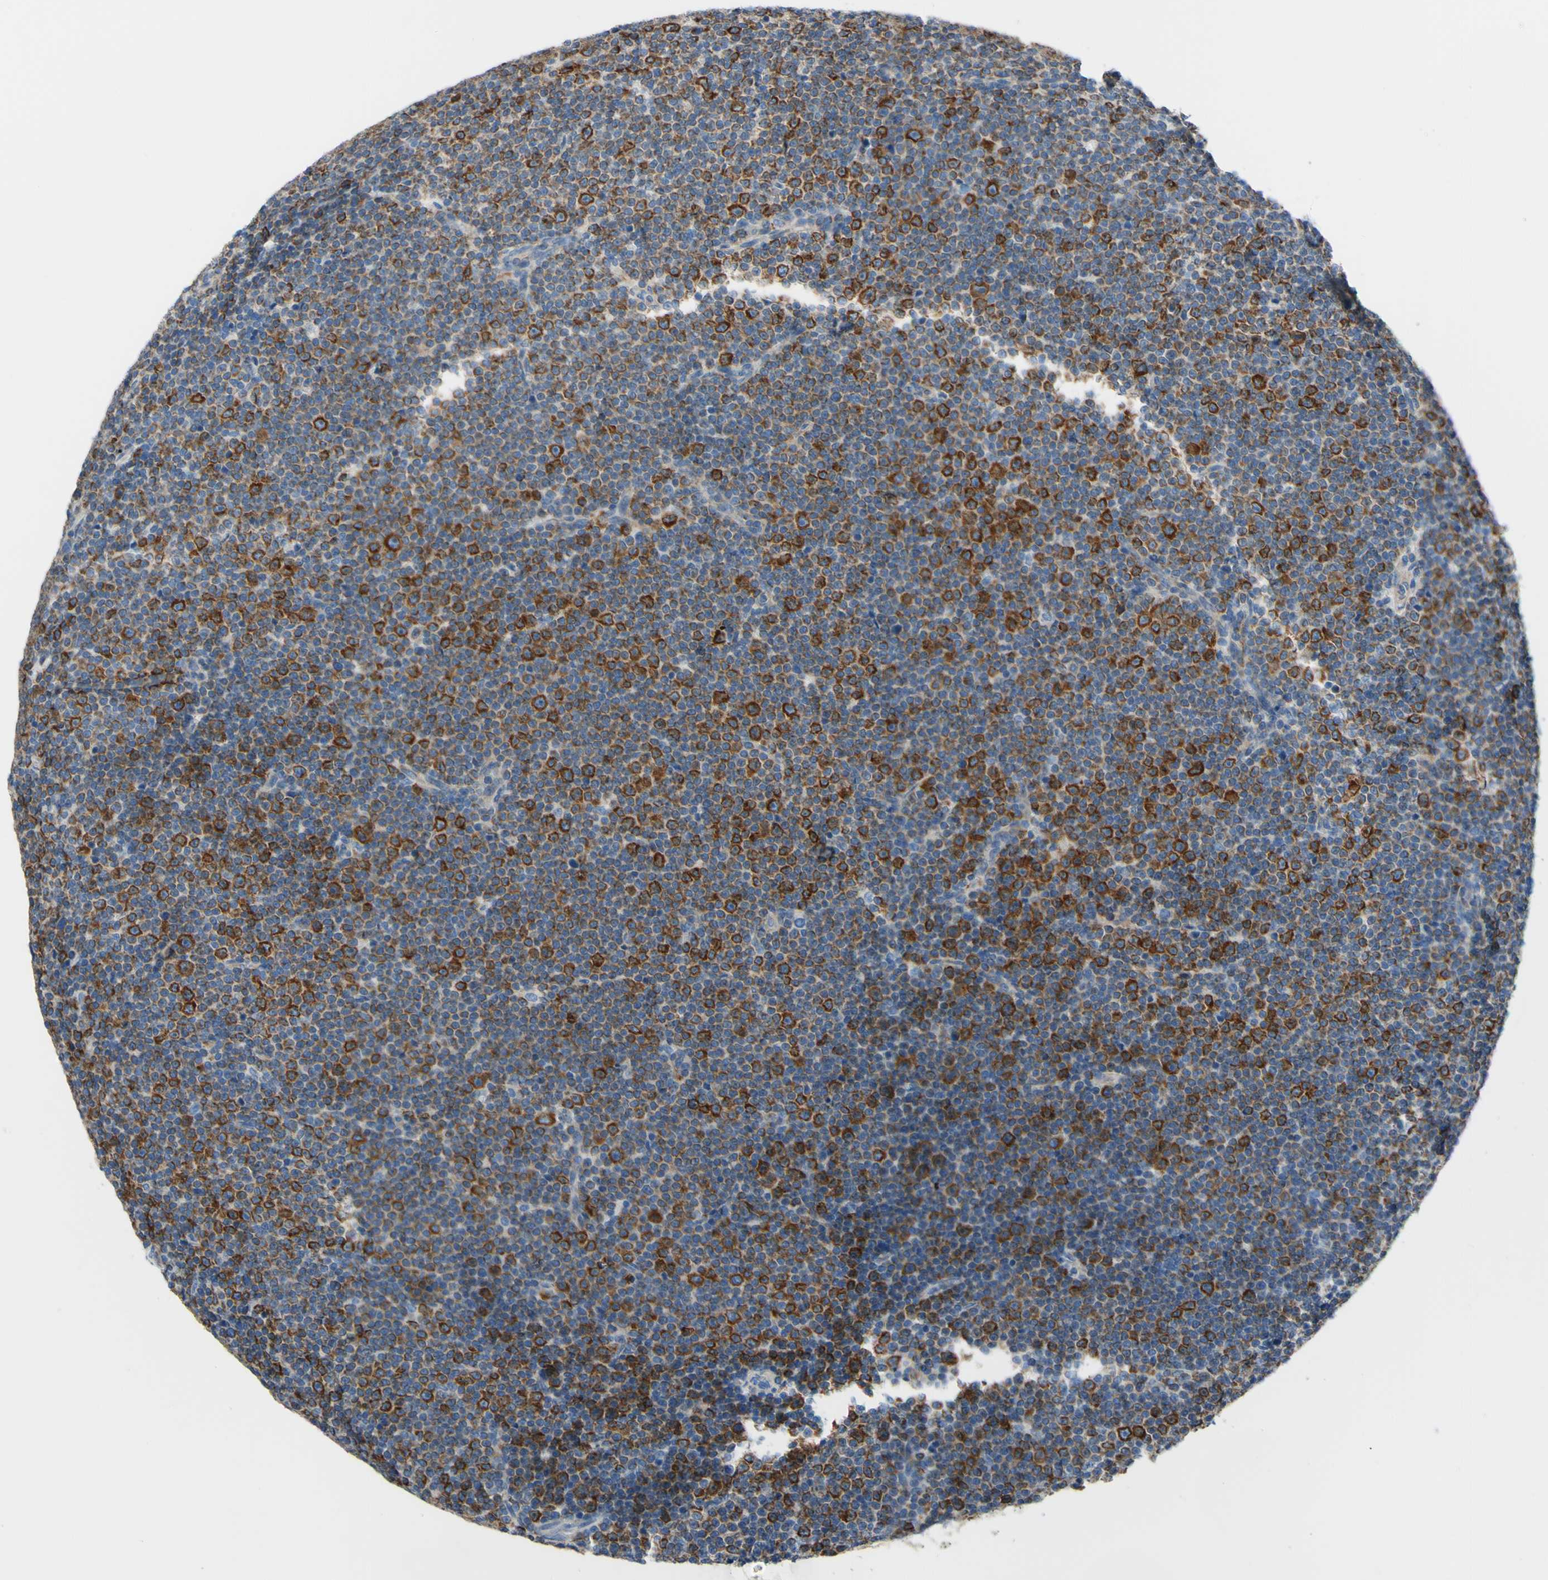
{"staining": {"intensity": "strong", "quantity": "25%-75%", "location": "cytoplasmic/membranous"}, "tissue": "lymphoma", "cell_type": "Tumor cells", "image_type": "cancer", "snomed": [{"axis": "morphology", "description": "Malignant lymphoma, non-Hodgkin's type, Low grade"}, {"axis": "topography", "description": "Lymph node"}], "caption": "A high amount of strong cytoplasmic/membranous expression is identified in approximately 25%-75% of tumor cells in low-grade malignant lymphoma, non-Hodgkin's type tissue.", "gene": "RETREG2", "patient": {"sex": "female", "age": 67}}